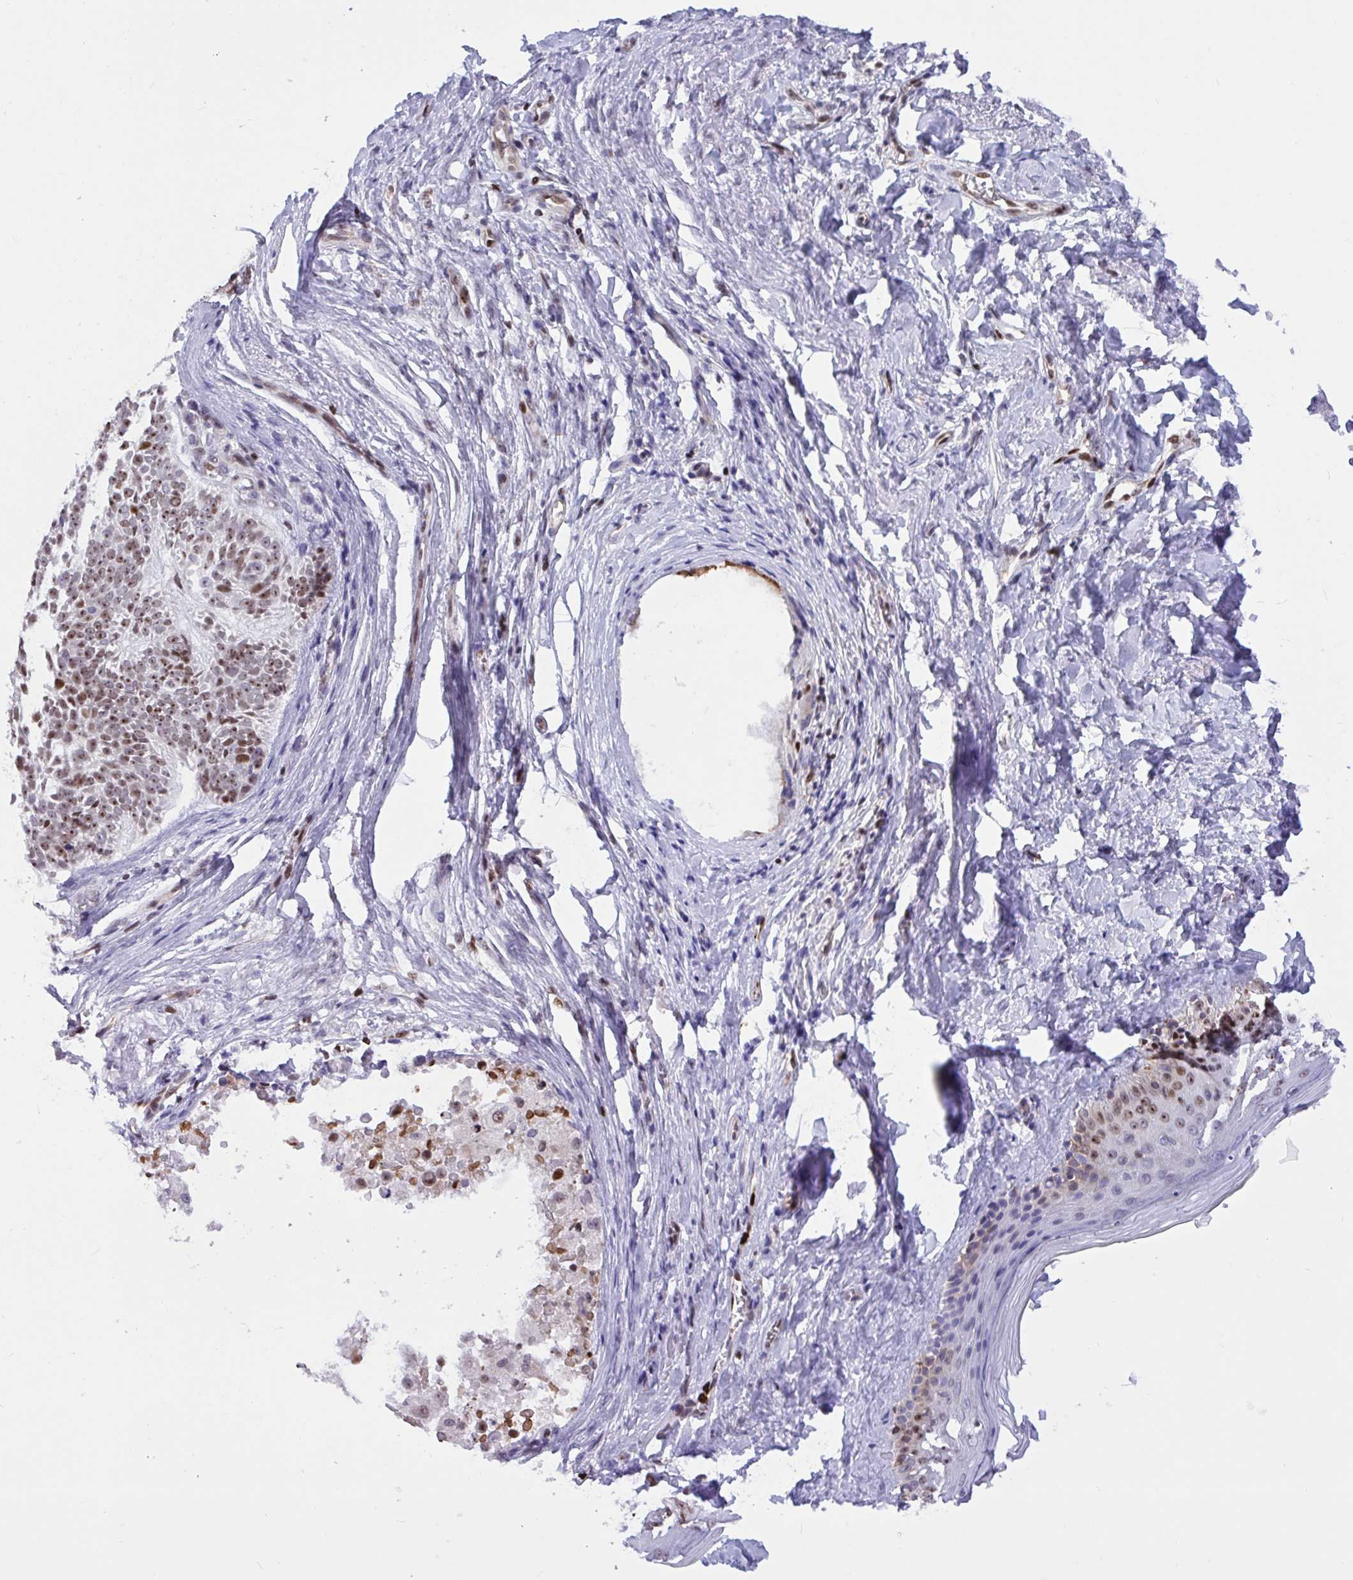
{"staining": {"intensity": "weak", "quantity": "25%-75%", "location": "nuclear"}, "tissue": "skin cancer", "cell_type": "Tumor cells", "image_type": "cancer", "snomed": [{"axis": "morphology", "description": "Basal cell carcinoma"}, {"axis": "topography", "description": "Skin"}, {"axis": "topography", "description": "Skin of face"}, {"axis": "topography", "description": "Skin of nose"}], "caption": "Human skin cancer stained for a protein (brown) reveals weak nuclear positive positivity in about 25%-75% of tumor cells.", "gene": "HMGB2", "patient": {"sex": "female", "age": 86}}